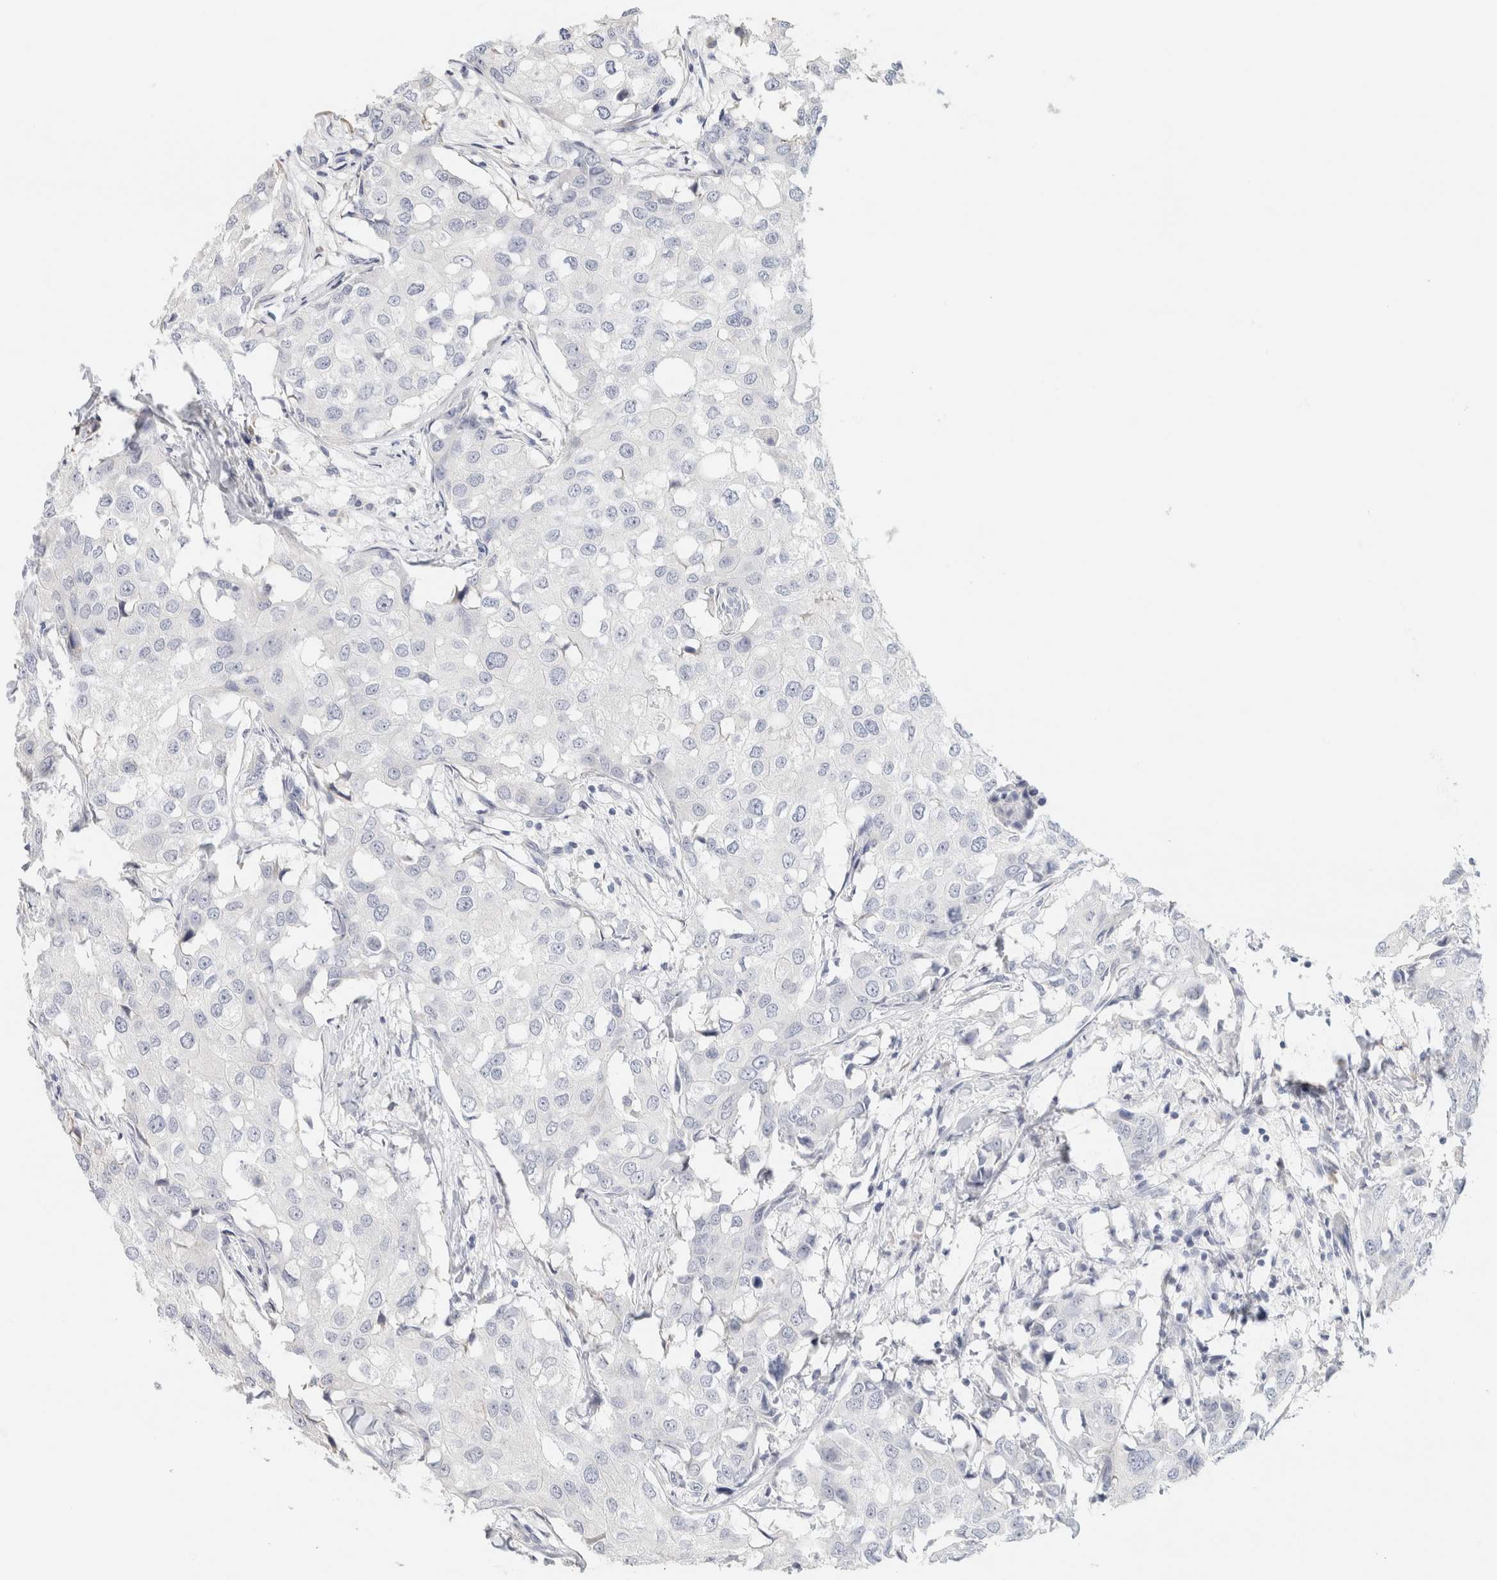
{"staining": {"intensity": "negative", "quantity": "none", "location": "none"}, "tissue": "breast cancer", "cell_type": "Tumor cells", "image_type": "cancer", "snomed": [{"axis": "morphology", "description": "Duct carcinoma"}, {"axis": "topography", "description": "Breast"}], "caption": "The photomicrograph demonstrates no significant positivity in tumor cells of breast cancer.", "gene": "NEFM", "patient": {"sex": "female", "age": 27}}